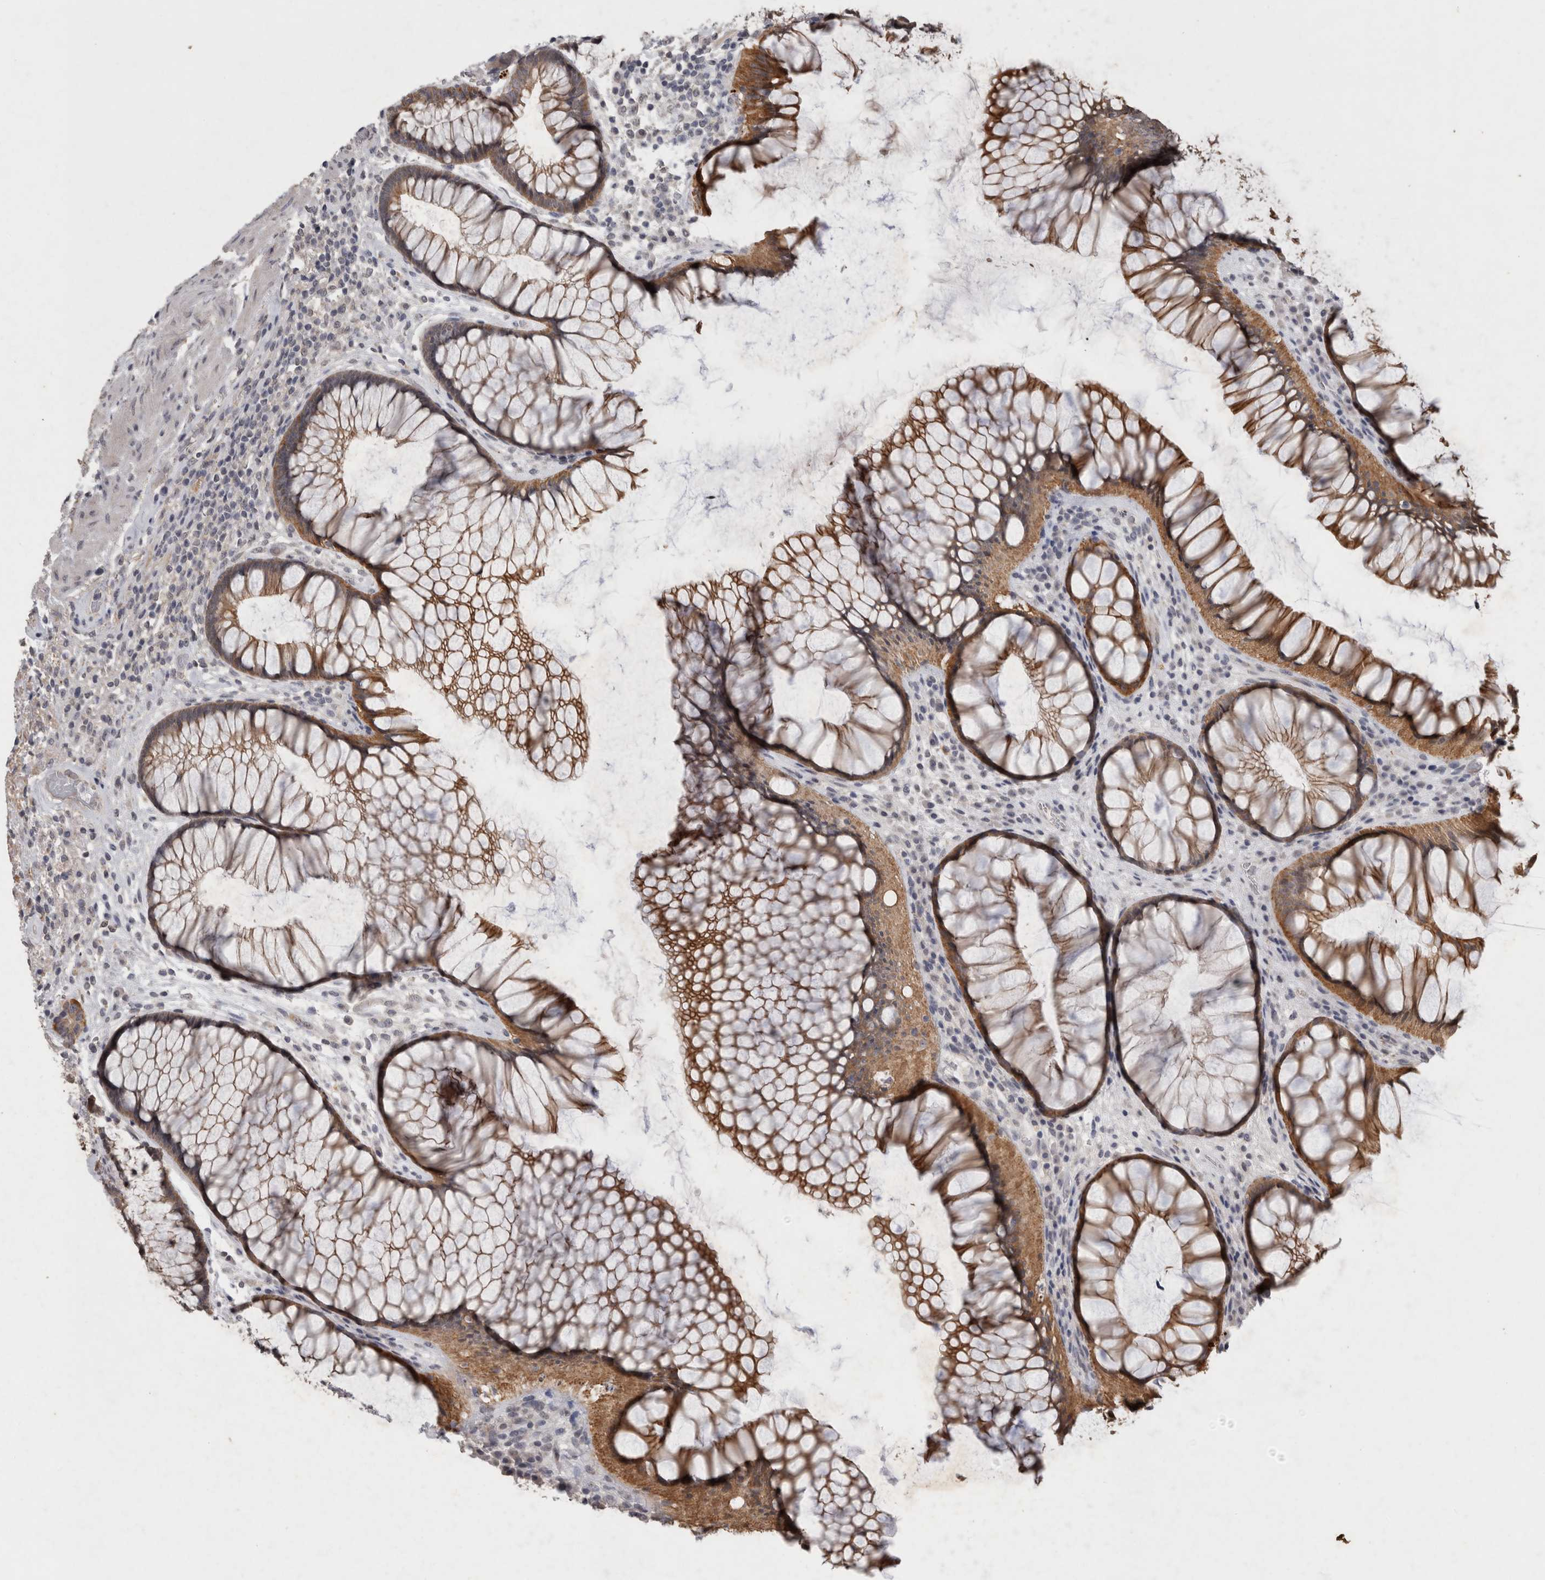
{"staining": {"intensity": "moderate", "quantity": ">75%", "location": "cytoplasmic/membranous"}, "tissue": "rectum", "cell_type": "Glandular cells", "image_type": "normal", "snomed": [{"axis": "morphology", "description": "Normal tissue, NOS"}, {"axis": "topography", "description": "Rectum"}], "caption": "The photomicrograph reveals a brown stain indicating the presence of a protein in the cytoplasmic/membranous of glandular cells in rectum.", "gene": "RHPN1", "patient": {"sex": "male", "age": 51}}